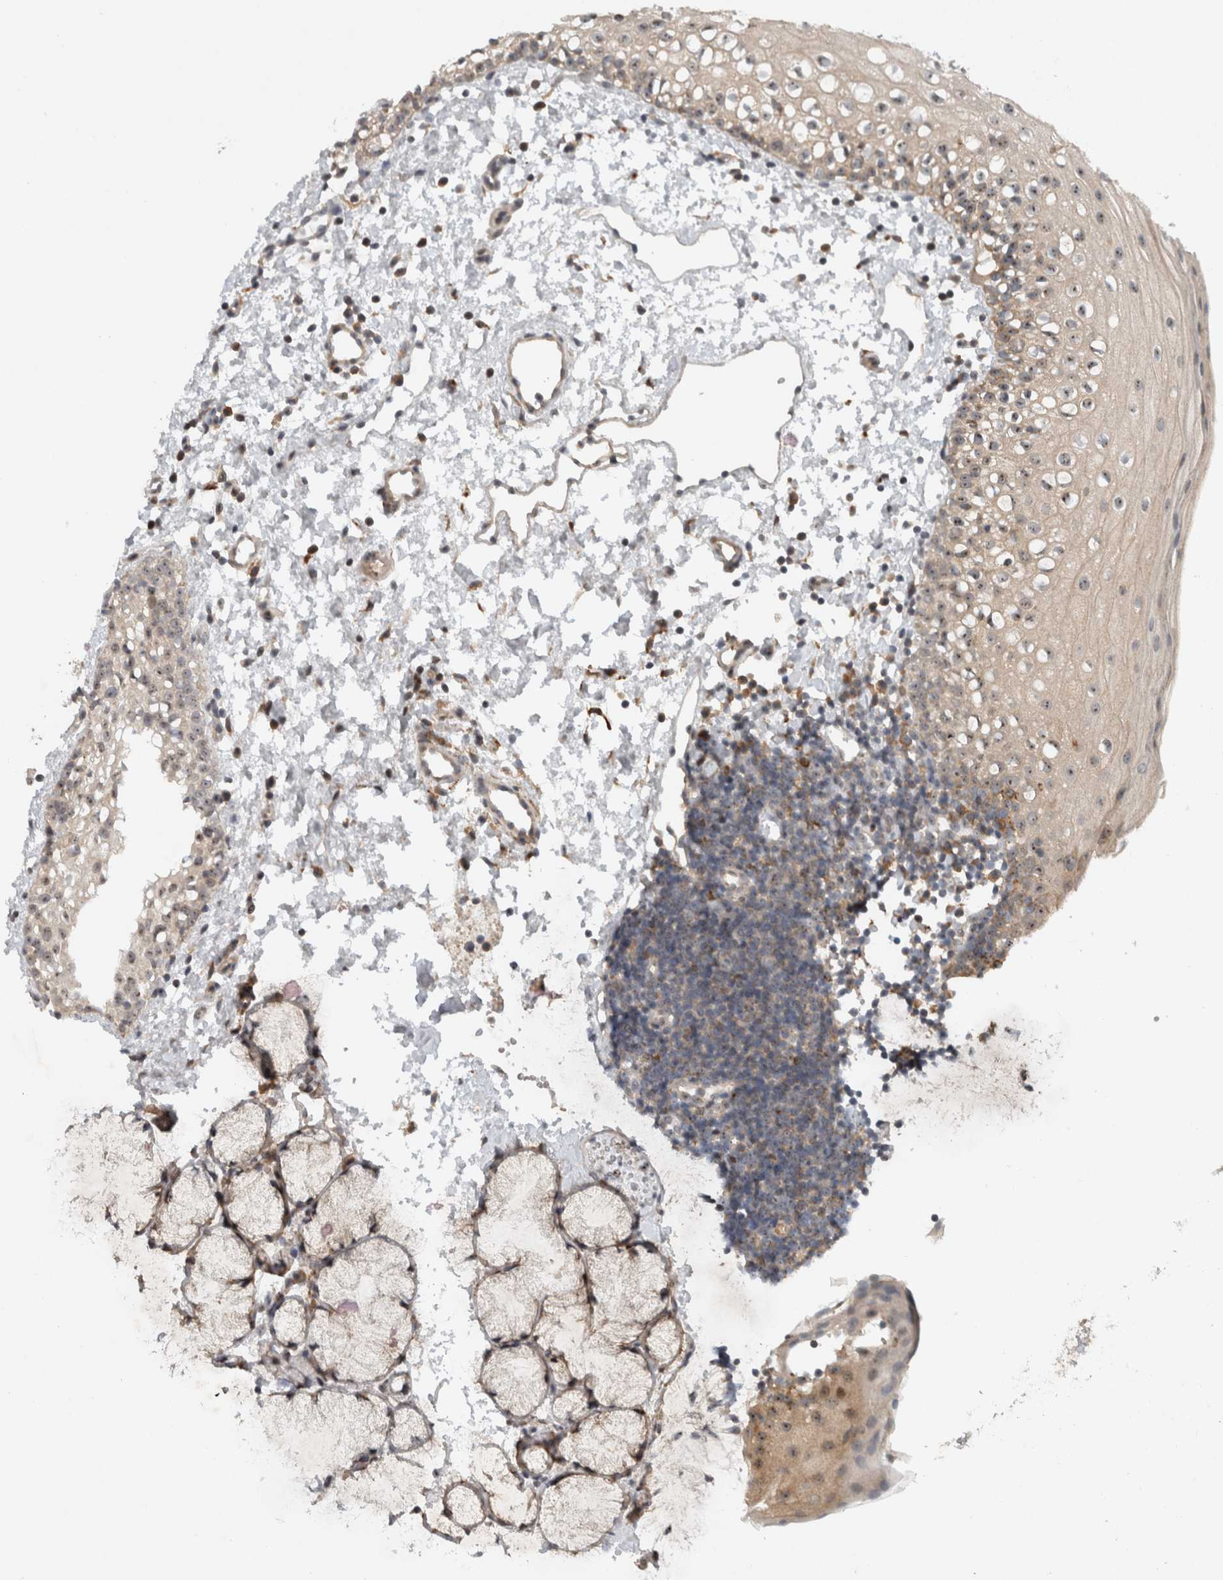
{"staining": {"intensity": "weak", "quantity": ">75%", "location": "cytoplasmic/membranous,nuclear"}, "tissue": "oral mucosa", "cell_type": "Squamous epithelial cells", "image_type": "normal", "snomed": [{"axis": "morphology", "description": "Normal tissue, NOS"}, {"axis": "topography", "description": "Oral tissue"}], "caption": "DAB (3,3'-diaminobenzidine) immunohistochemical staining of normal oral mucosa reveals weak cytoplasmic/membranous,nuclear protein expression in about >75% of squamous epithelial cells.", "gene": "GPR137B", "patient": {"sex": "male", "age": 28}}